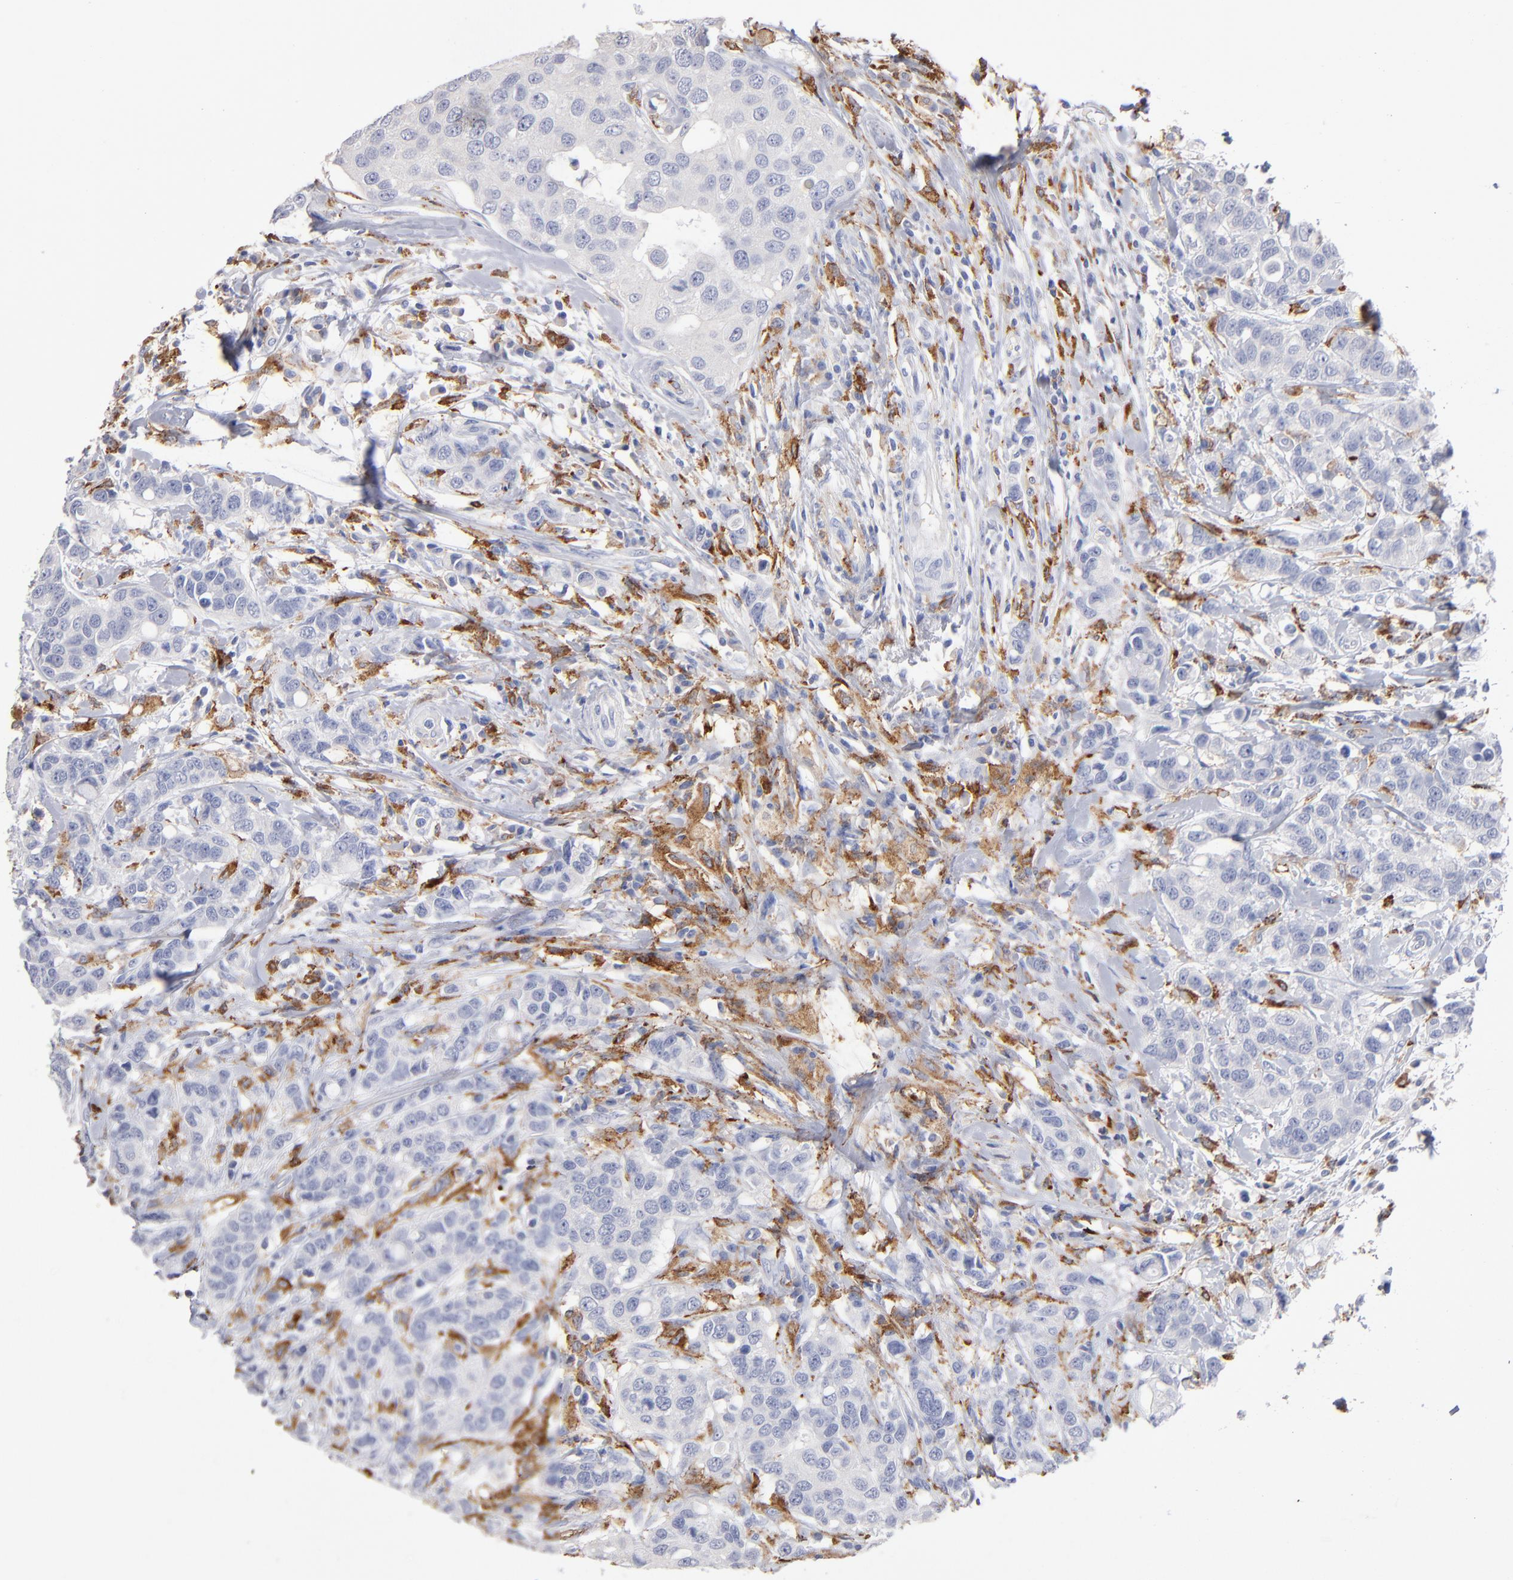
{"staining": {"intensity": "negative", "quantity": "none", "location": "none"}, "tissue": "breast cancer", "cell_type": "Tumor cells", "image_type": "cancer", "snomed": [{"axis": "morphology", "description": "Duct carcinoma"}, {"axis": "topography", "description": "Breast"}], "caption": "This image is of breast cancer stained with IHC to label a protein in brown with the nuclei are counter-stained blue. There is no staining in tumor cells. Brightfield microscopy of IHC stained with DAB (brown) and hematoxylin (blue), captured at high magnification.", "gene": "CD180", "patient": {"sex": "female", "age": 27}}